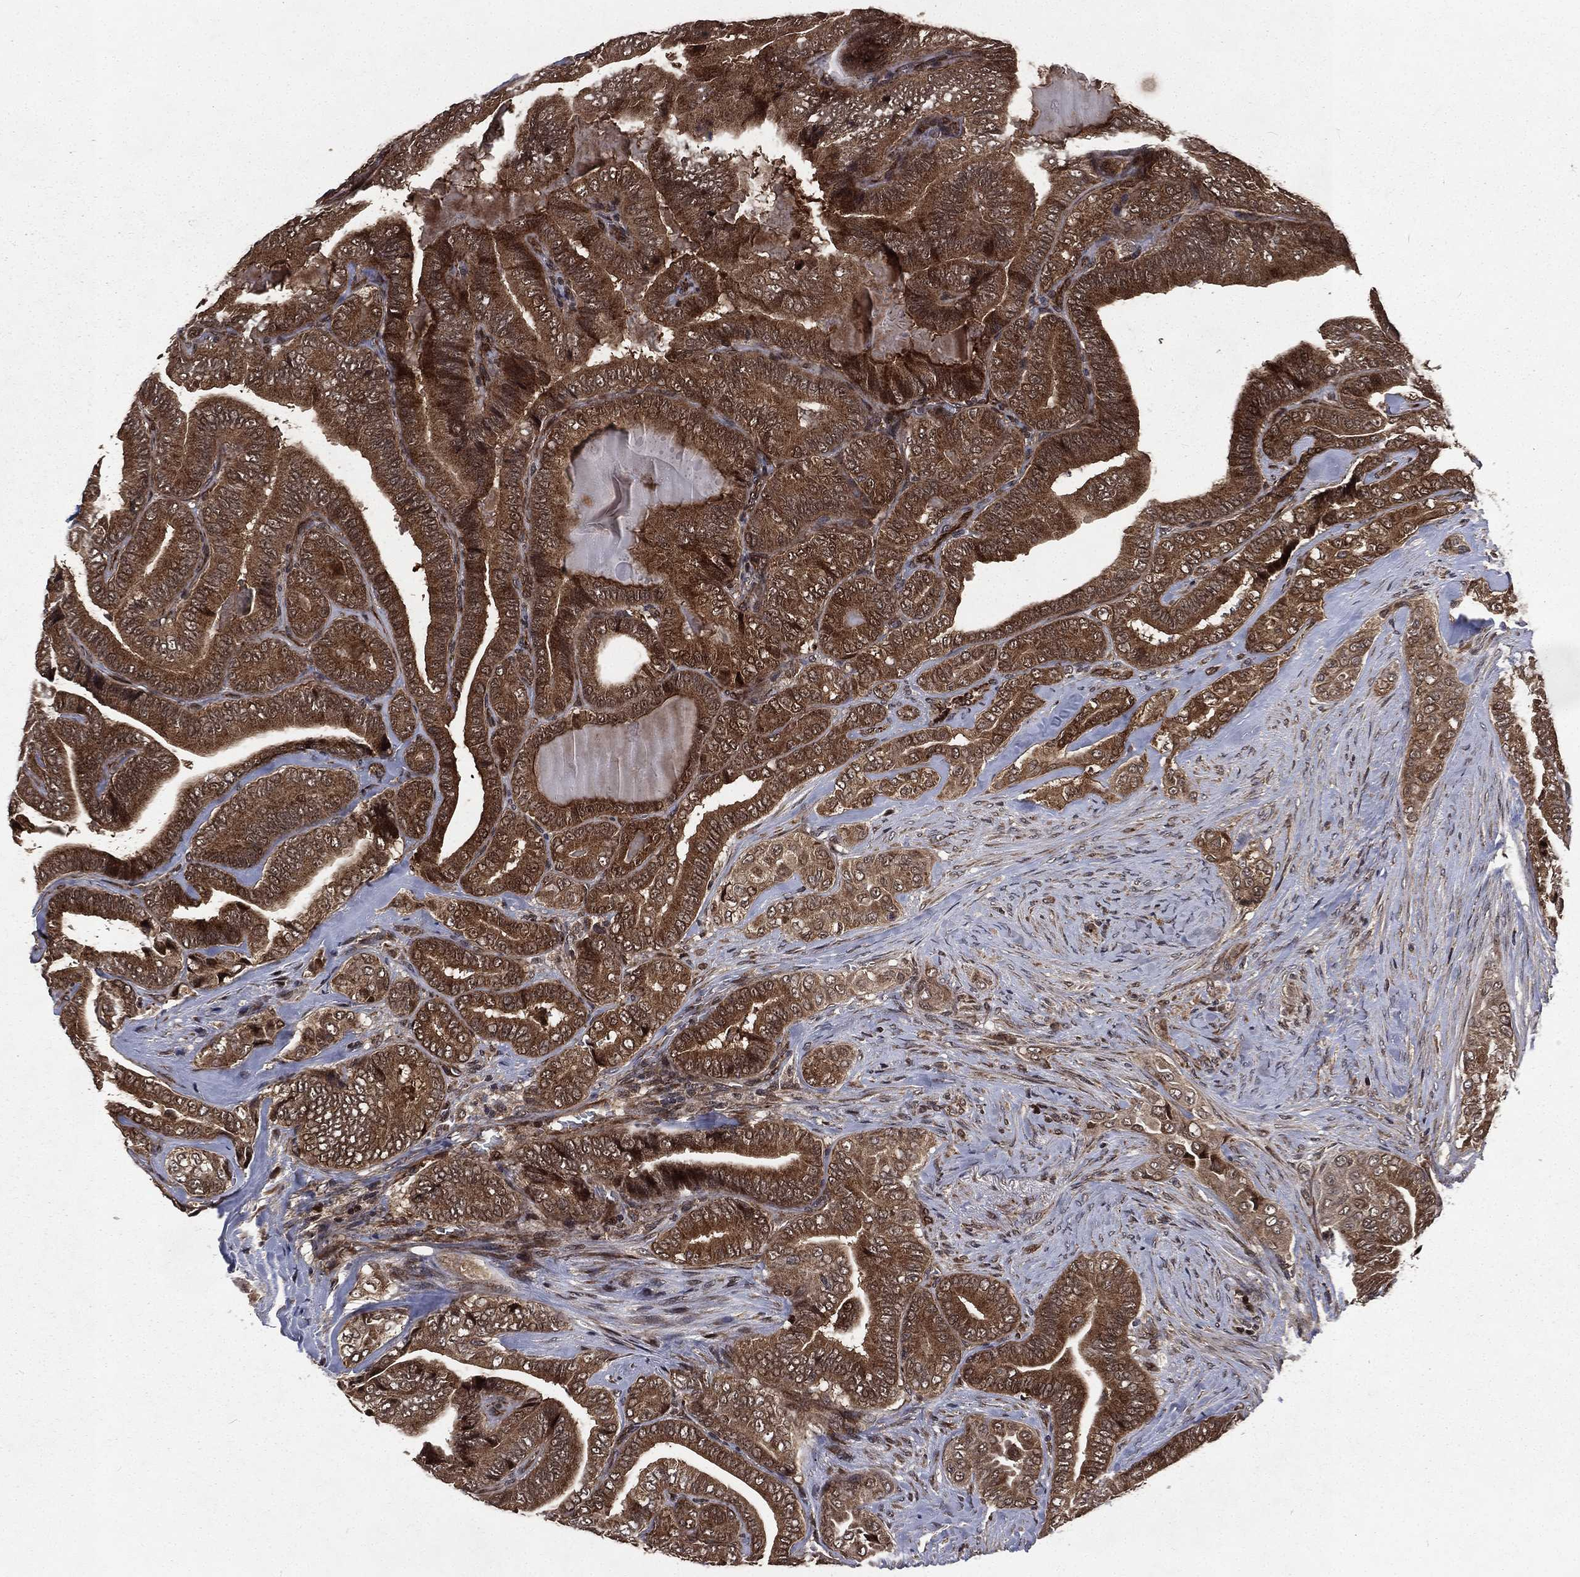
{"staining": {"intensity": "strong", "quantity": ">75%", "location": "cytoplasmic/membranous"}, "tissue": "thyroid cancer", "cell_type": "Tumor cells", "image_type": "cancer", "snomed": [{"axis": "morphology", "description": "Papillary adenocarcinoma, NOS"}, {"axis": "topography", "description": "Thyroid gland"}], "caption": "The photomicrograph reveals staining of thyroid papillary adenocarcinoma, revealing strong cytoplasmic/membranous protein expression (brown color) within tumor cells.", "gene": "LENG8", "patient": {"sex": "male", "age": 61}}